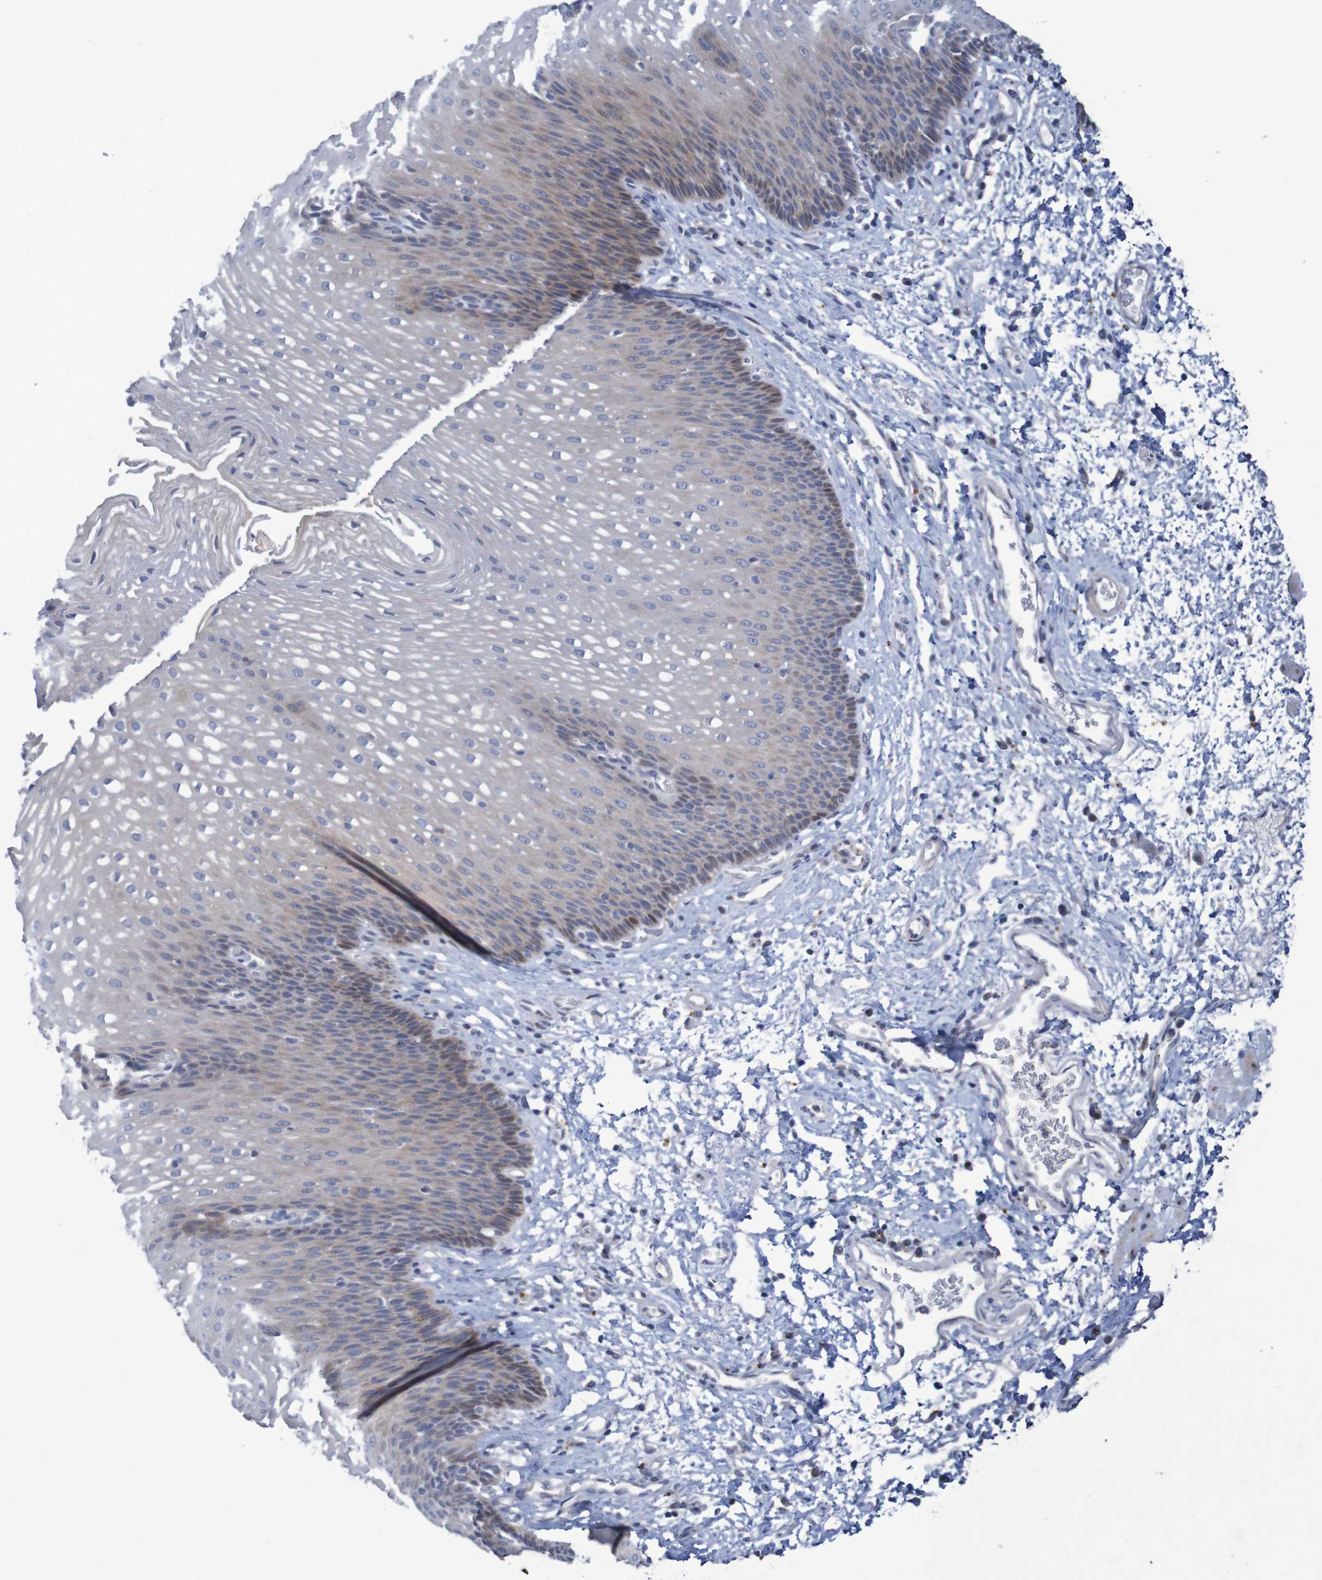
{"staining": {"intensity": "weak", "quantity": "<25%", "location": "cytoplasmic/membranous"}, "tissue": "esophagus", "cell_type": "Squamous epithelial cells", "image_type": "normal", "snomed": [{"axis": "morphology", "description": "Normal tissue, NOS"}, {"axis": "topography", "description": "Esophagus"}], "caption": "Immunohistochemistry (IHC) image of benign esophagus: esophagus stained with DAB (3,3'-diaminobenzidine) displays no significant protein expression in squamous epithelial cells. Brightfield microscopy of IHC stained with DAB (brown) and hematoxylin (blue), captured at high magnification.", "gene": "FBP1", "patient": {"sex": "male", "age": 48}}